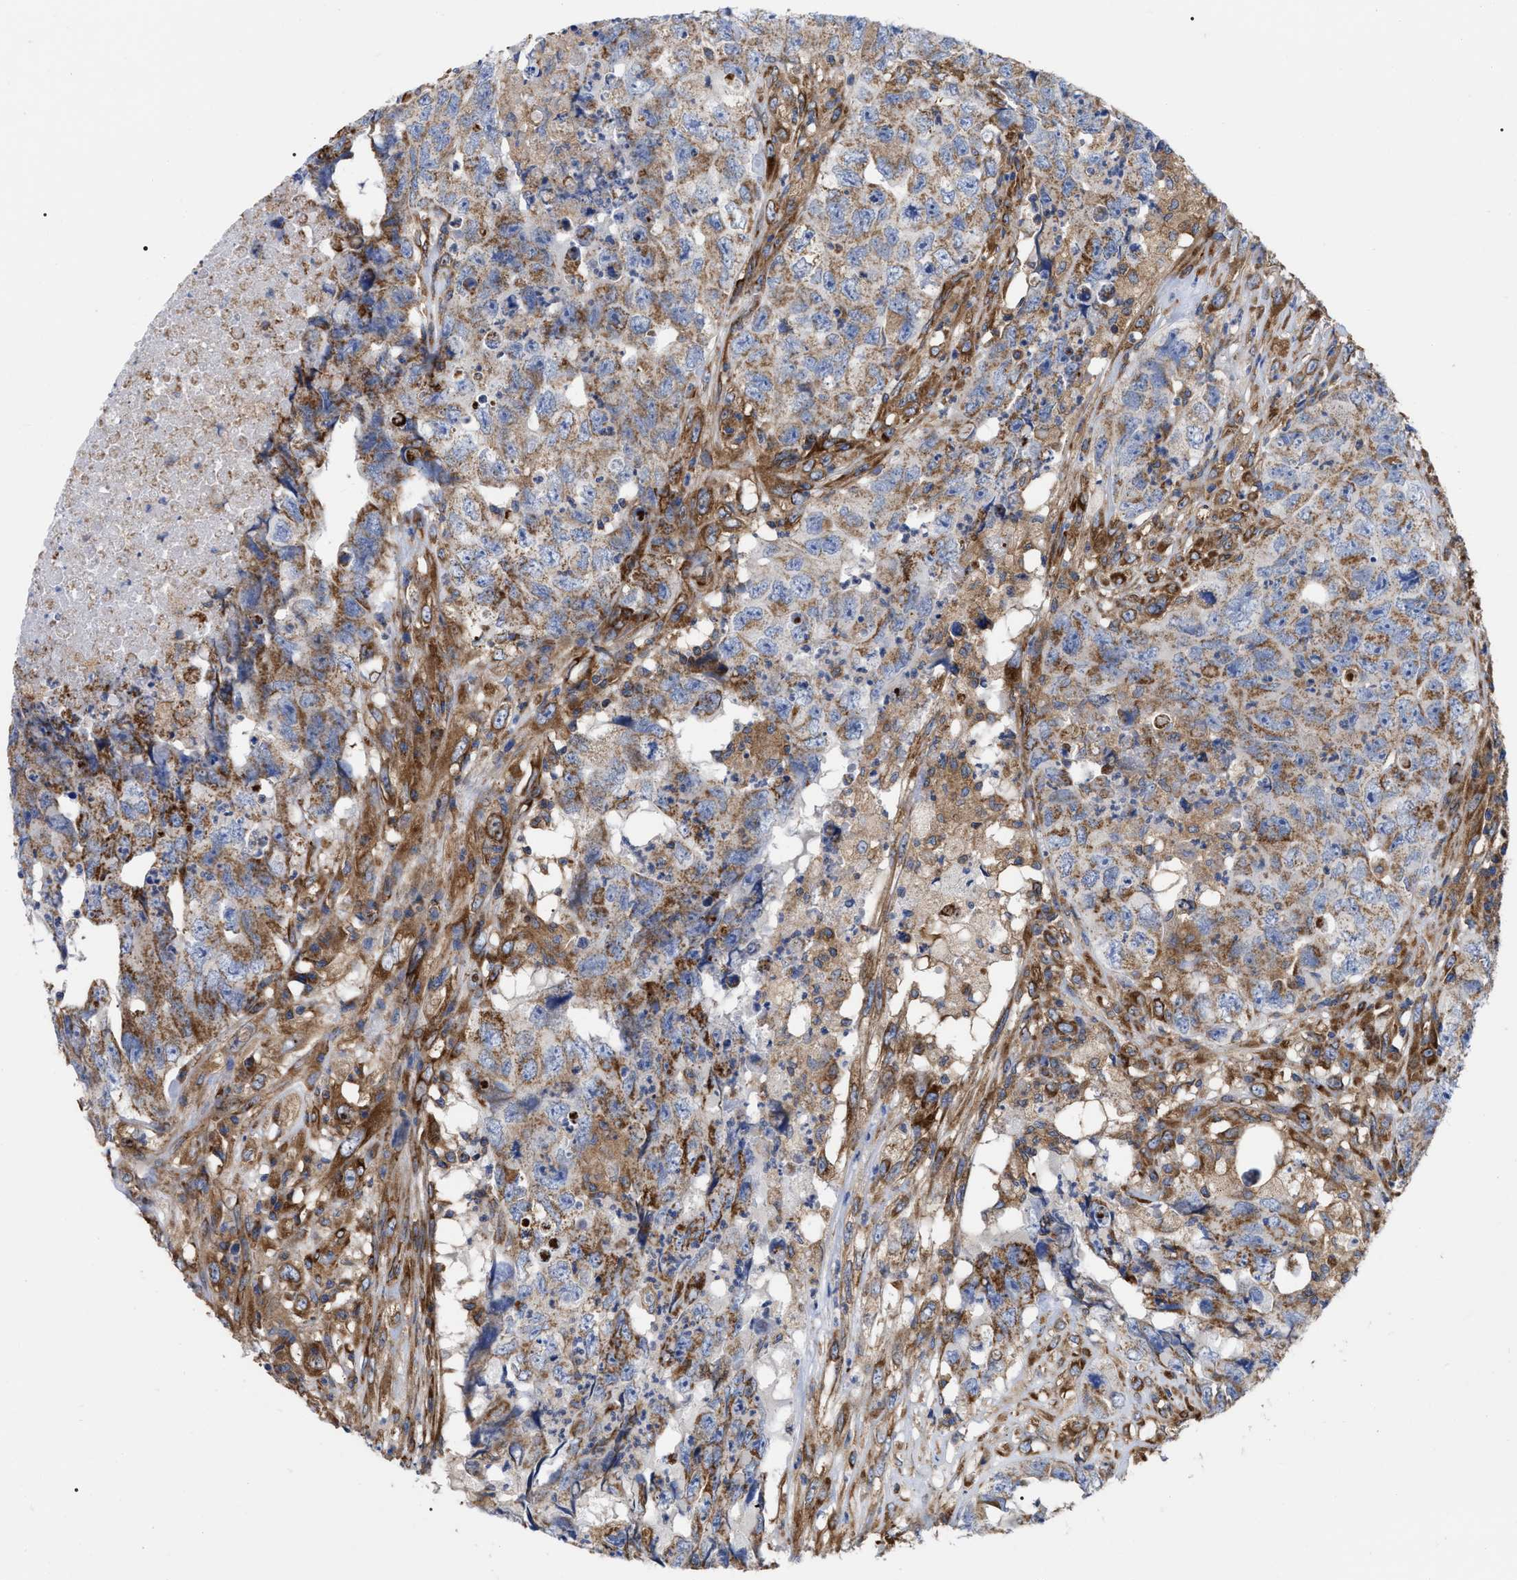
{"staining": {"intensity": "moderate", "quantity": ">75%", "location": "cytoplasmic/membranous"}, "tissue": "testis cancer", "cell_type": "Tumor cells", "image_type": "cancer", "snomed": [{"axis": "morphology", "description": "Carcinoma, Embryonal, NOS"}, {"axis": "topography", "description": "Testis"}], "caption": "Human testis cancer stained with a brown dye reveals moderate cytoplasmic/membranous positive staining in approximately >75% of tumor cells.", "gene": "FAM120A", "patient": {"sex": "male", "age": 32}}